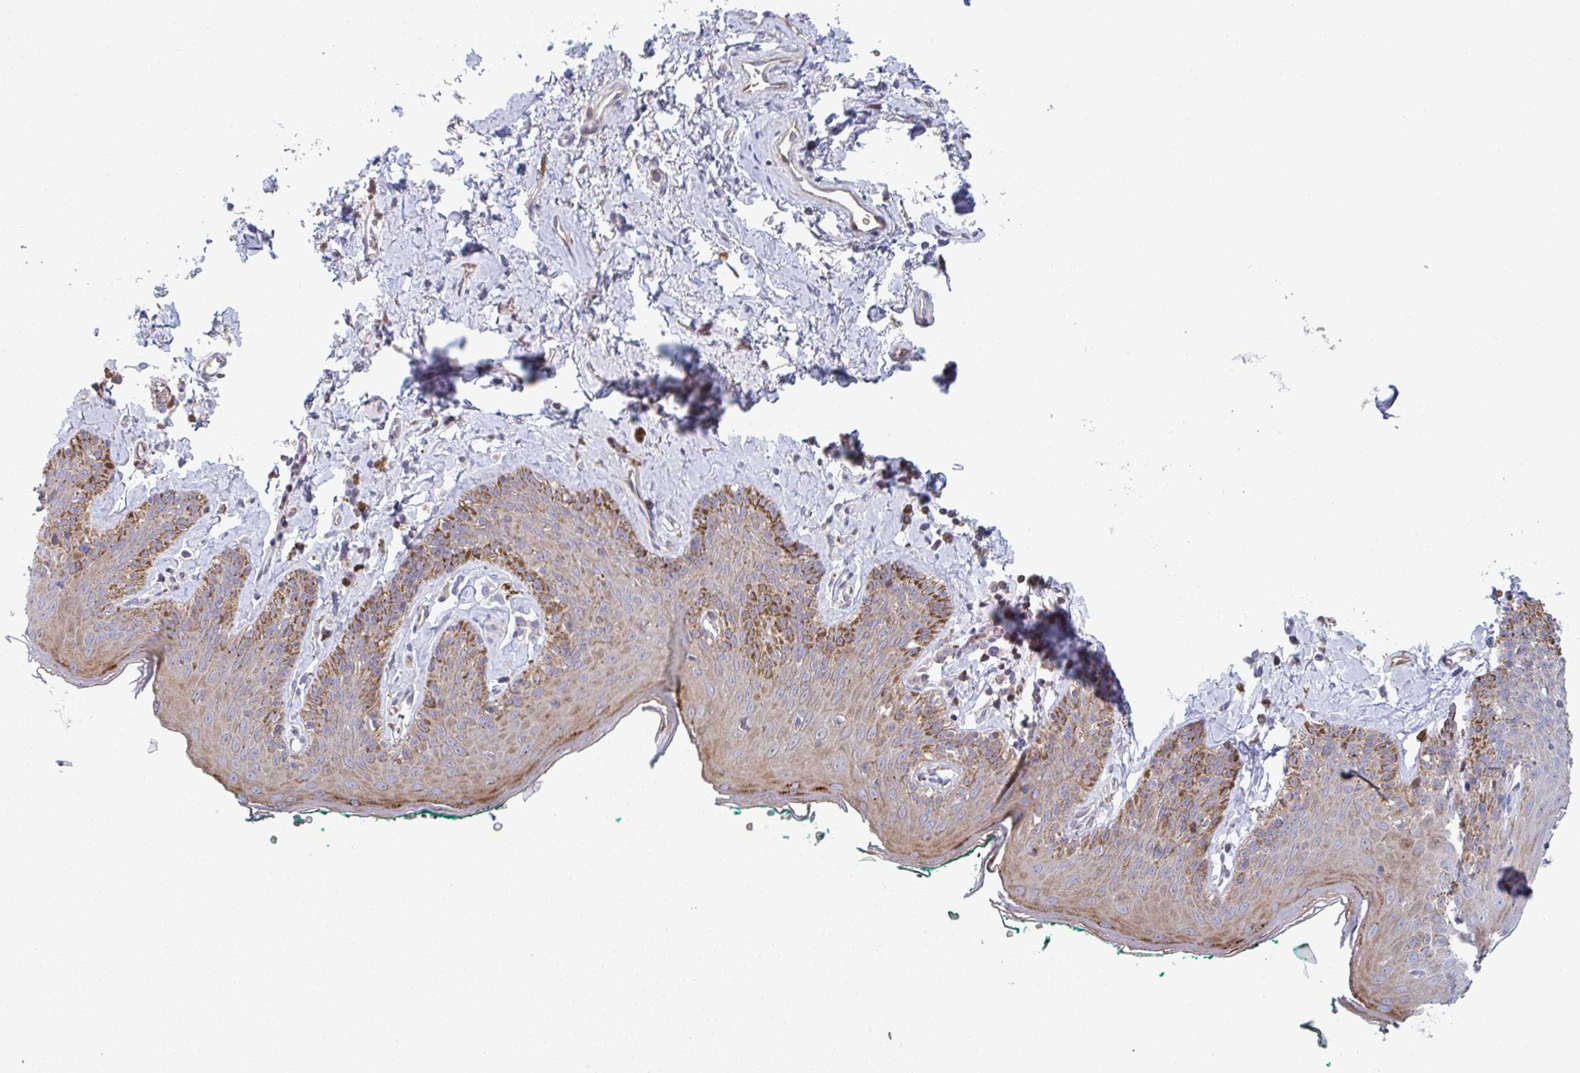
{"staining": {"intensity": "strong", "quantity": "25%-75%", "location": "cytoplasmic/membranous"}, "tissue": "skin", "cell_type": "Epidermal cells", "image_type": "normal", "snomed": [{"axis": "morphology", "description": "Normal tissue, NOS"}, {"axis": "topography", "description": "Vulva"}, {"axis": "topography", "description": "Peripheral nerve tissue"}], "caption": "A high-resolution photomicrograph shows IHC staining of normal skin, which shows strong cytoplasmic/membranous positivity in about 25%-75% of epidermal cells.", "gene": "ZNF644", "patient": {"sex": "female", "age": 66}}